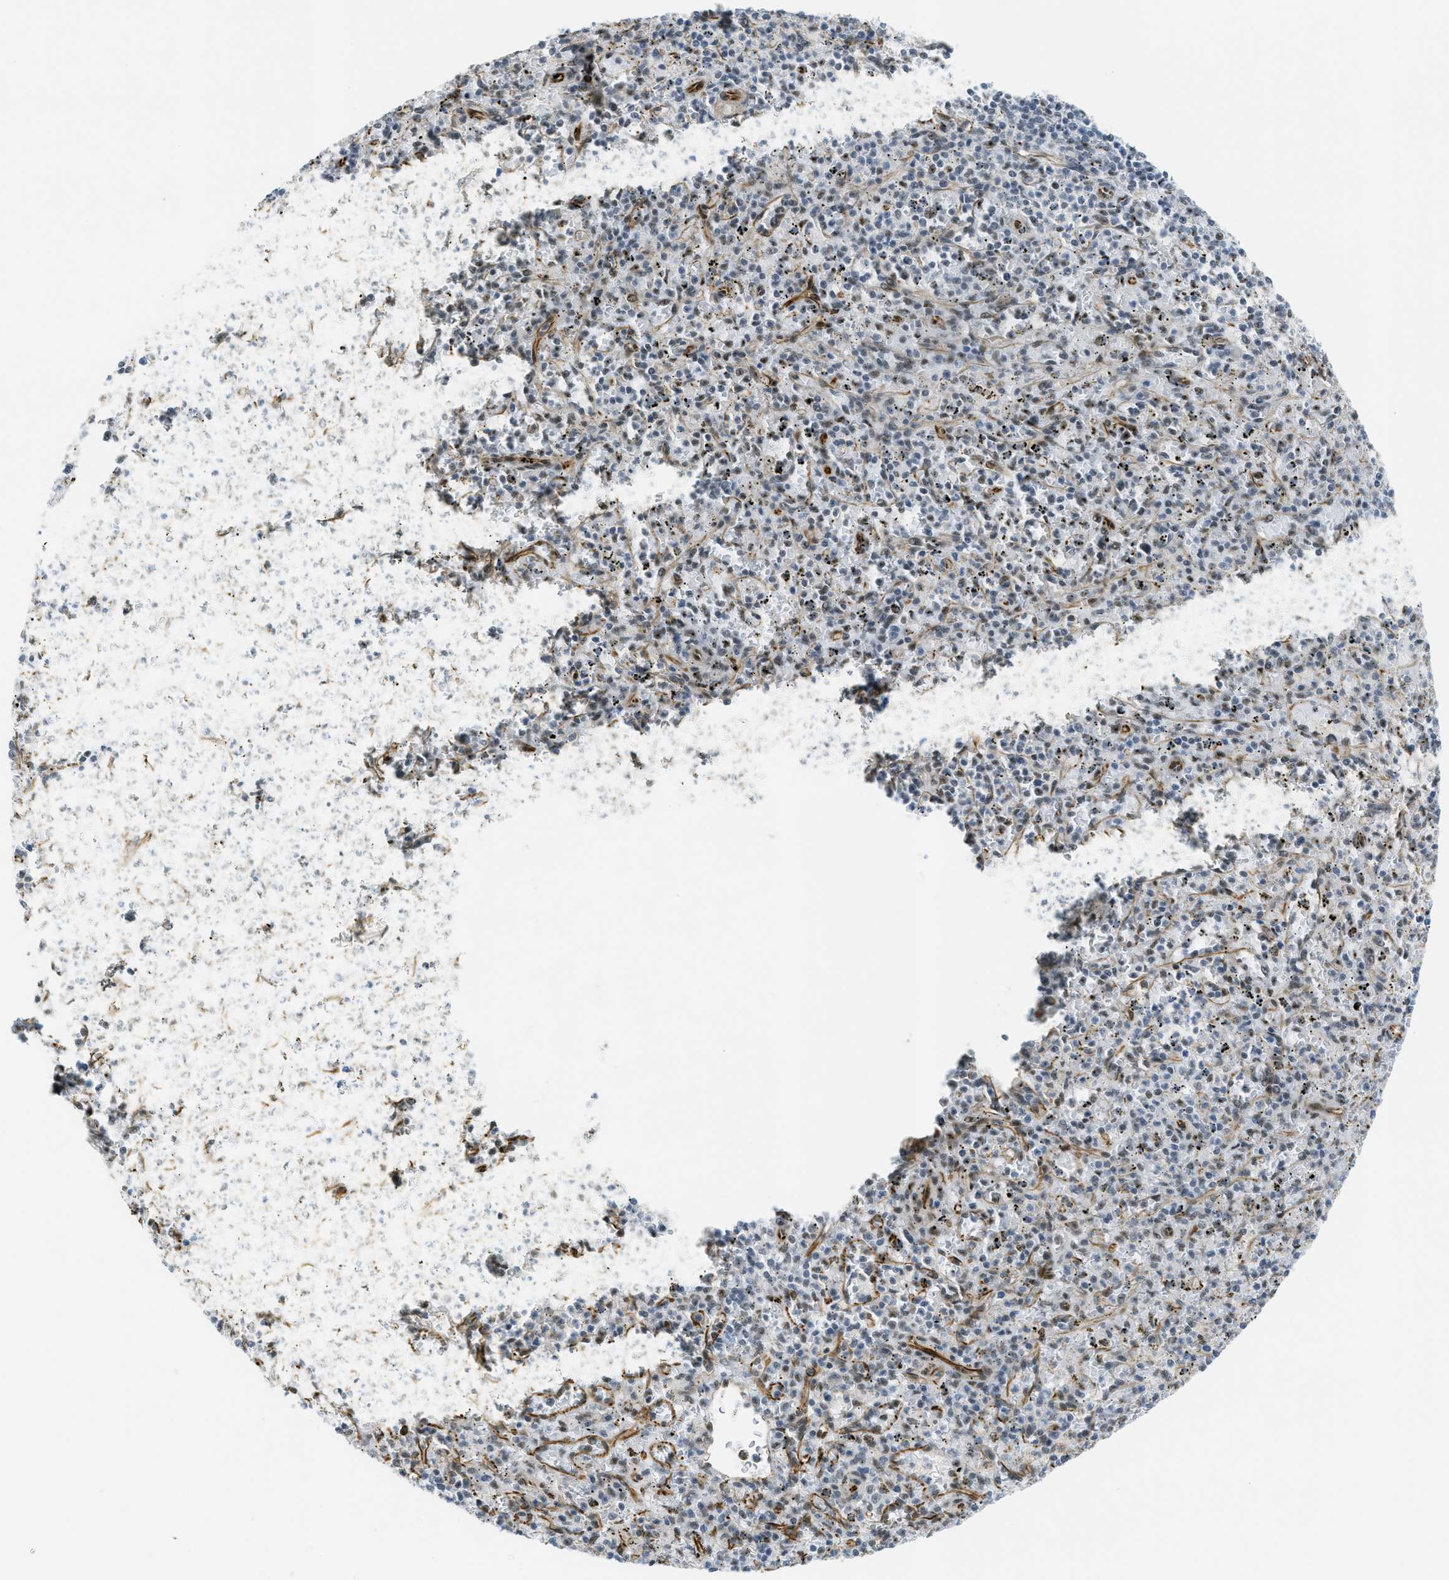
{"staining": {"intensity": "weak", "quantity": "25%-75%", "location": "cytoplasmic/membranous,nuclear"}, "tissue": "spleen", "cell_type": "Cells in red pulp", "image_type": "normal", "snomed": [{"axis": "morphology", "description": "Normal tissue, NOS"}, {"axis": "topography", "description": "Spleen"}], "caption": "Immunohistochemical staining of benign human spleen displays 25%-75% levels of weak cytoplasmic/membranous,nuclear protein positivity in approximately 25%-75% of cells in red pulp.", "gene": "LRRC8B", "patient": {"sex": "male", "age": 72}}